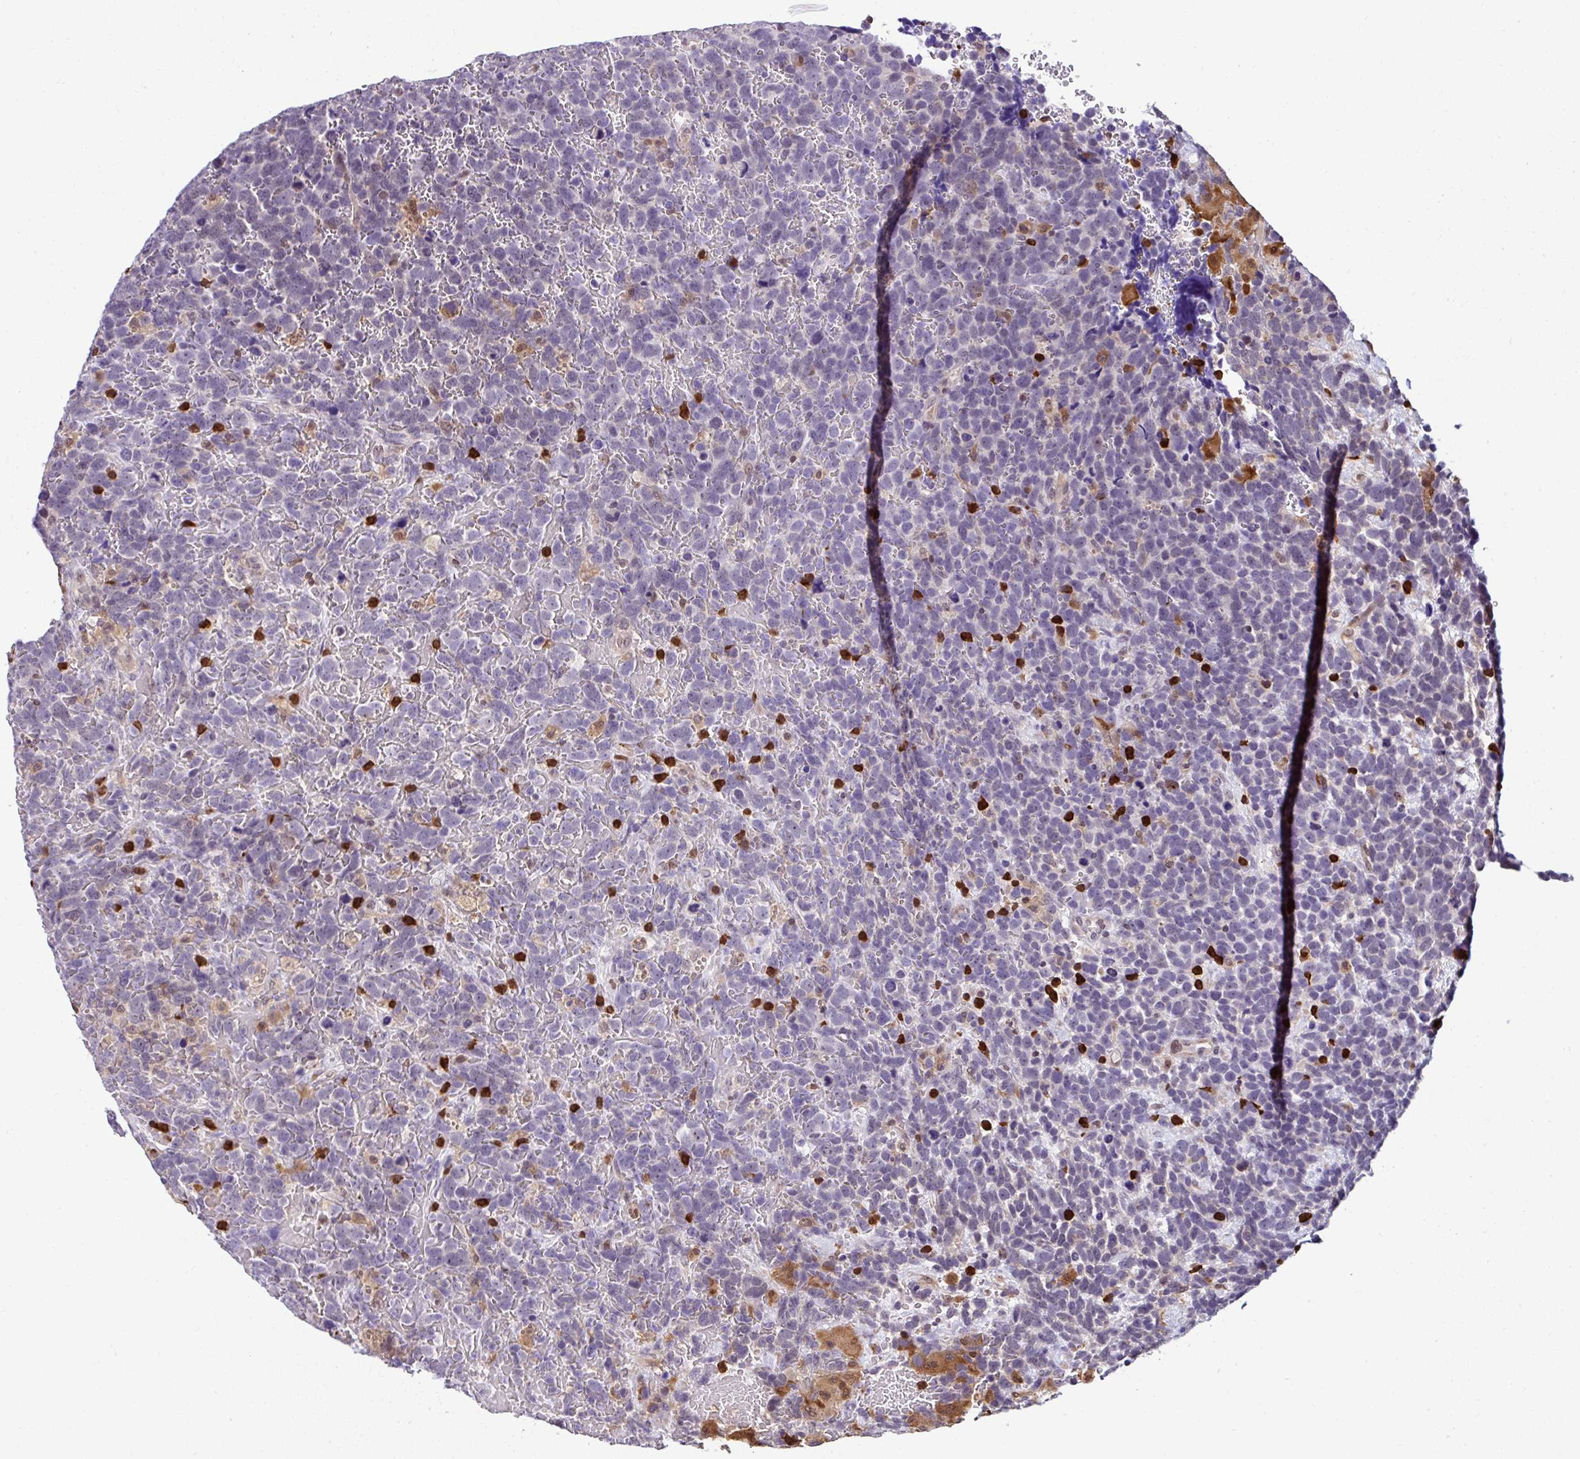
{"staining": {"intensity": "negative", "quantity": "none", "location": "none"}, "tissue": "urothelial cancer", "cell_type": "Tumor cells", "image_type": "cancer", "snomed": [{"axis": "morphology", "description": "Urothelial carcinoma, High grade"}, {"axis": "topography", "description": "Urinary bladder"}], "caption": "An immunohistochemistry micrograph of urothelial cancer is shown. There is no staining in tumor cells of urothelial cancer.", "gene": "PIN4", "patient": {"sex": "female", "age": 82}}